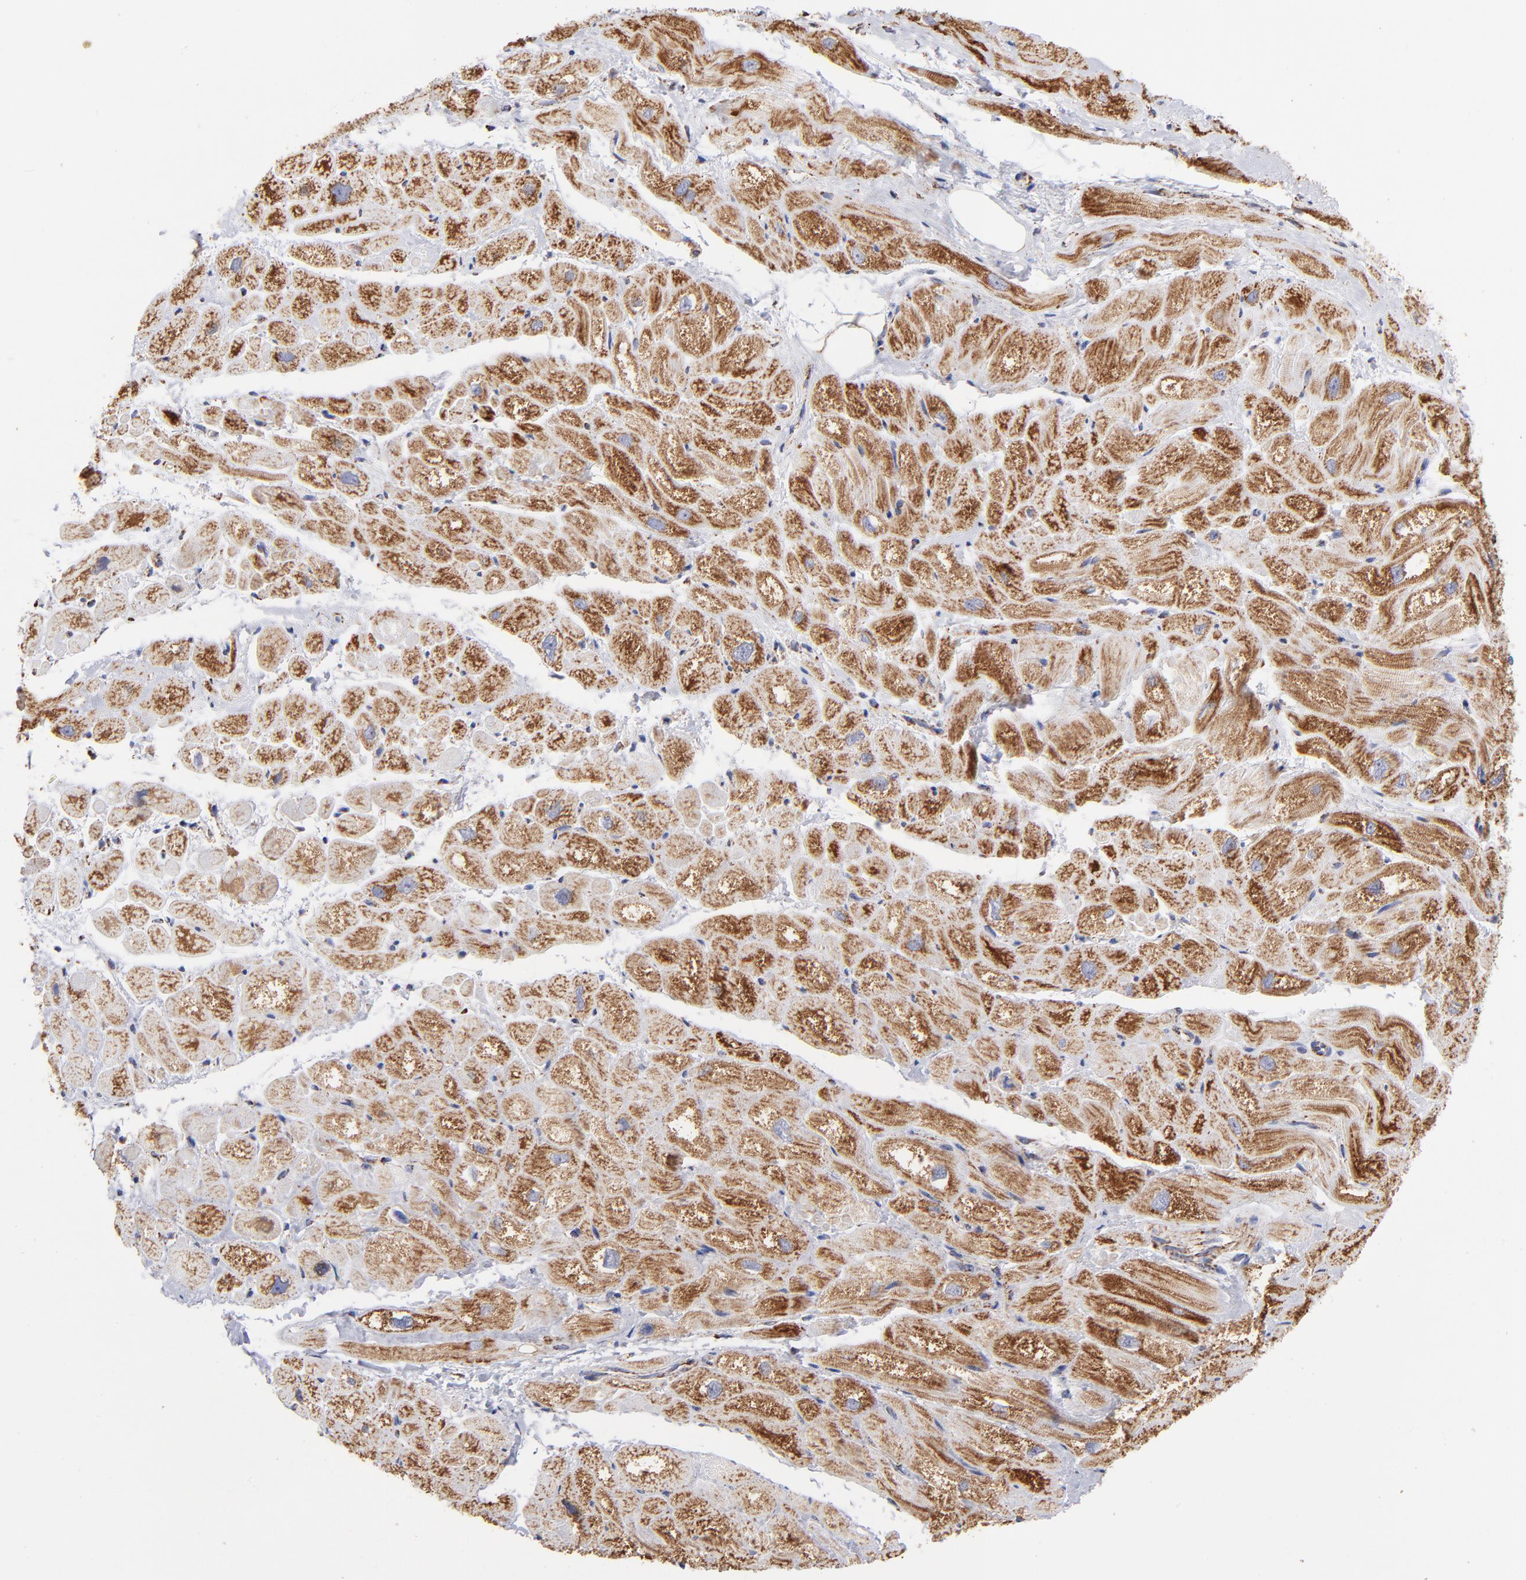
{"staining": {"intensity": "moderate", "quantity": ">75%", "location": "cytoplasmic/membranous"}, "tissue": "heart muscle", "cell_type": "Cardiomyocytes", "image_type": "normal", "snomed": [{"axis": "morphology", "description": "Normal tissue, NOS"}, {"axis": "topography", "description": "Heart"}], "caption": "About >75% of cardiomyocytes in benign human heart muscle demonstrate moderate cytoplasmic/membranous protein positivity as visualized by brown immunohistochemical staining.", "gene": "PHB1", "patient": {"sex": "male", "age": 49}}